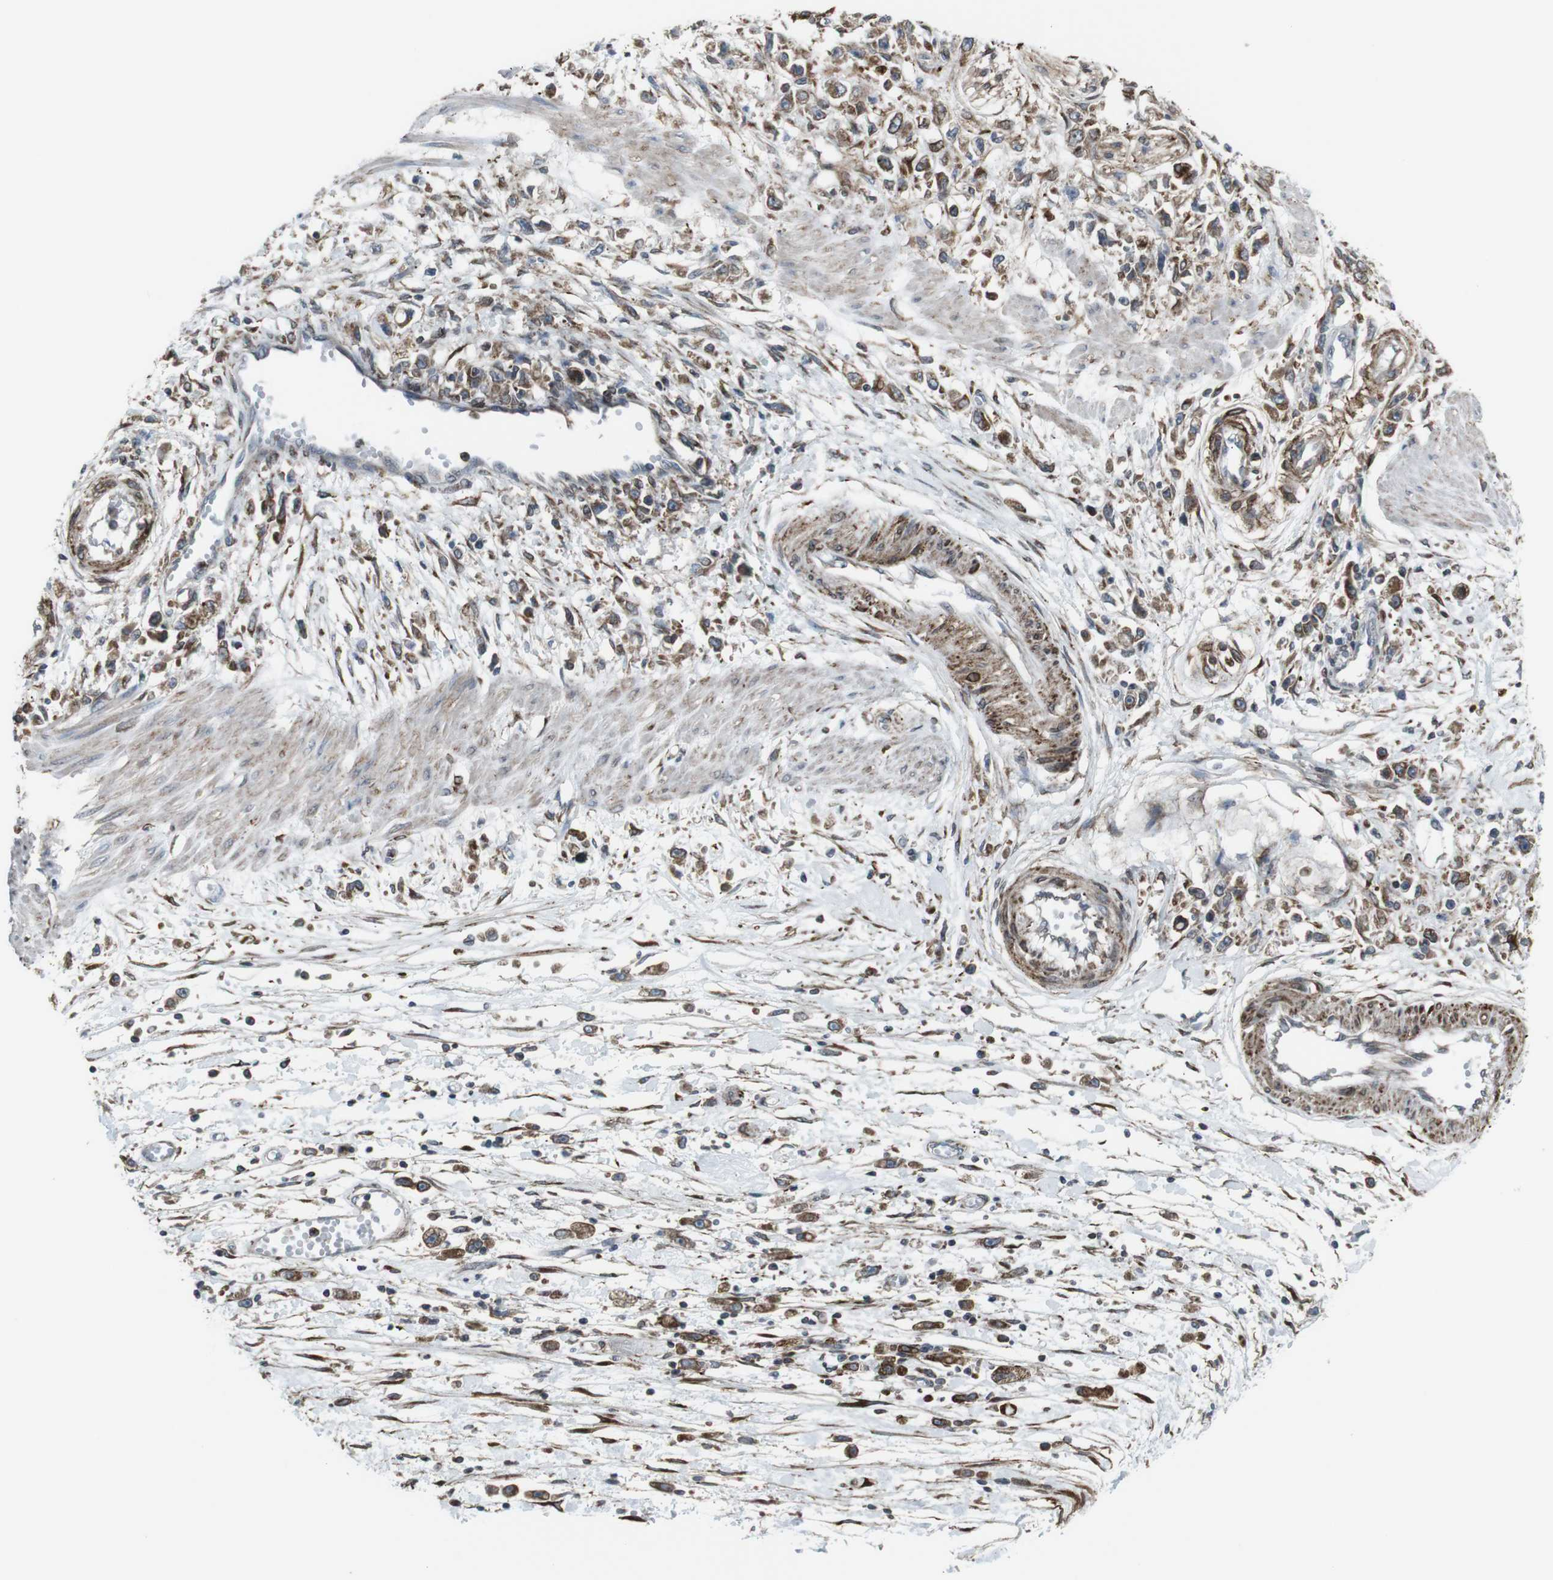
{"staining": {"intensity": "moderate", "quantity": ">75%", "location": "cytoplasmic/membranous"}, "tissue": "stomach cancer", "cell_type": "Tumor cells", "image_type": "cancer", "snomed": [{"axis": "morphology", "description": "Adenocarcinoma, NOS"}, {"axis": "topography", "description": "Stomach"}], "caption": "Immunohistochemistry (IHC) (DAB (3,3'-diaminobenzidine)) staining of human adenocarcinoma (stomach) reveals moderate cytoplasmic/membranous protein staining in approximately >75% of tumor cells.", "gene": "LNPK", "patient": {"sex": "female", "age": 59}}